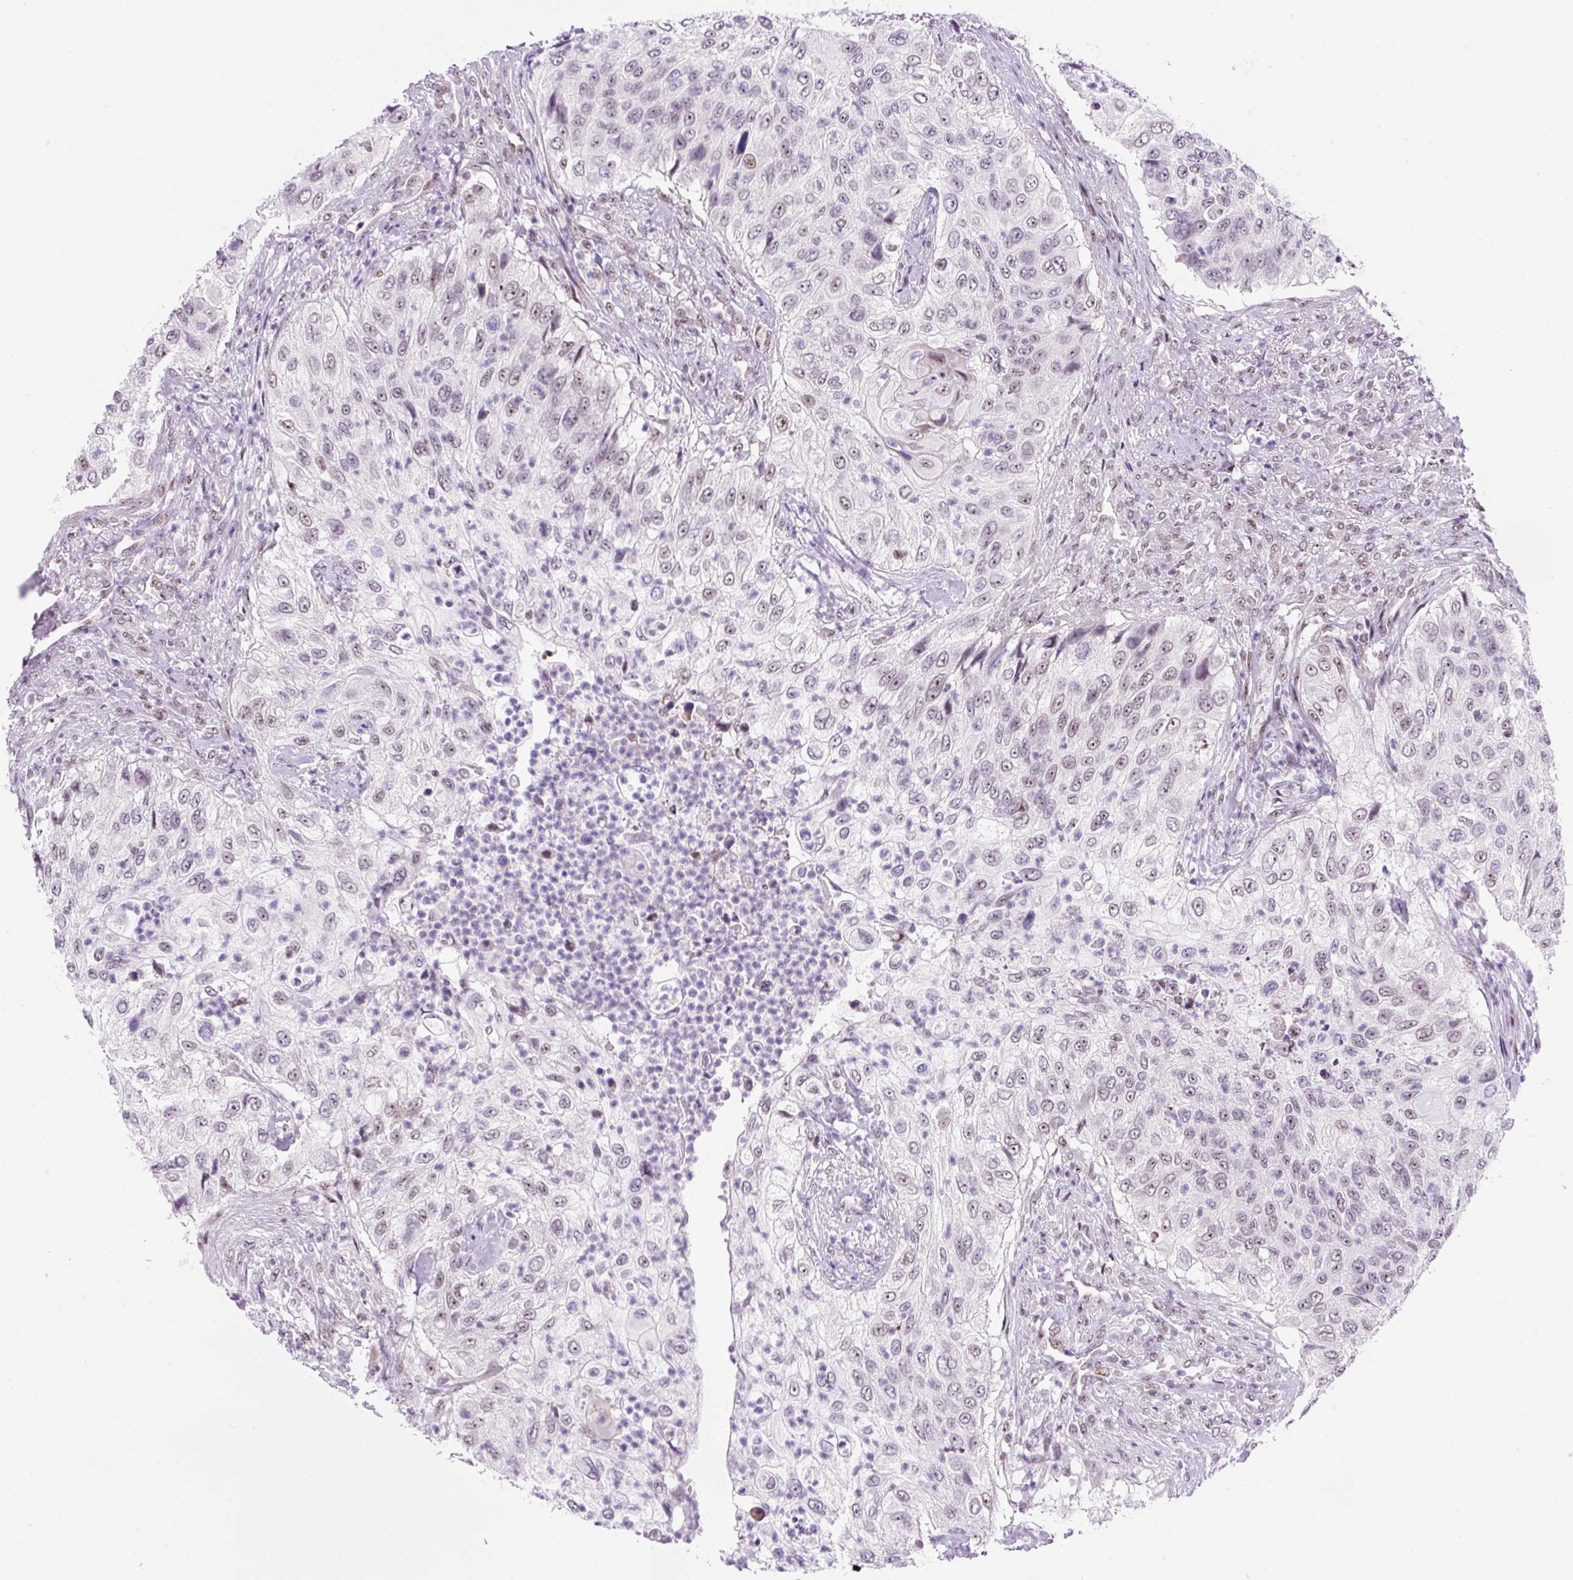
{"staining": {"intensity": "weak", "quantity": "<25%", "location": "nuclear"}, "tissue": "urothelial cancer", "cell_type": "Tumor cells", "image_type": "cancer", "snomed": [{"axis": "morphology", "description": "Urothelial carcinoma, High grade"}, {"axis": "topography", "description": "Urinary bladder"}], "caption": "Histopathology image shows no significant protein staining in tumor cells of urothelial cancer.", "gene": "TAF1A", "patient": {"sex": "female", "age": 60}}